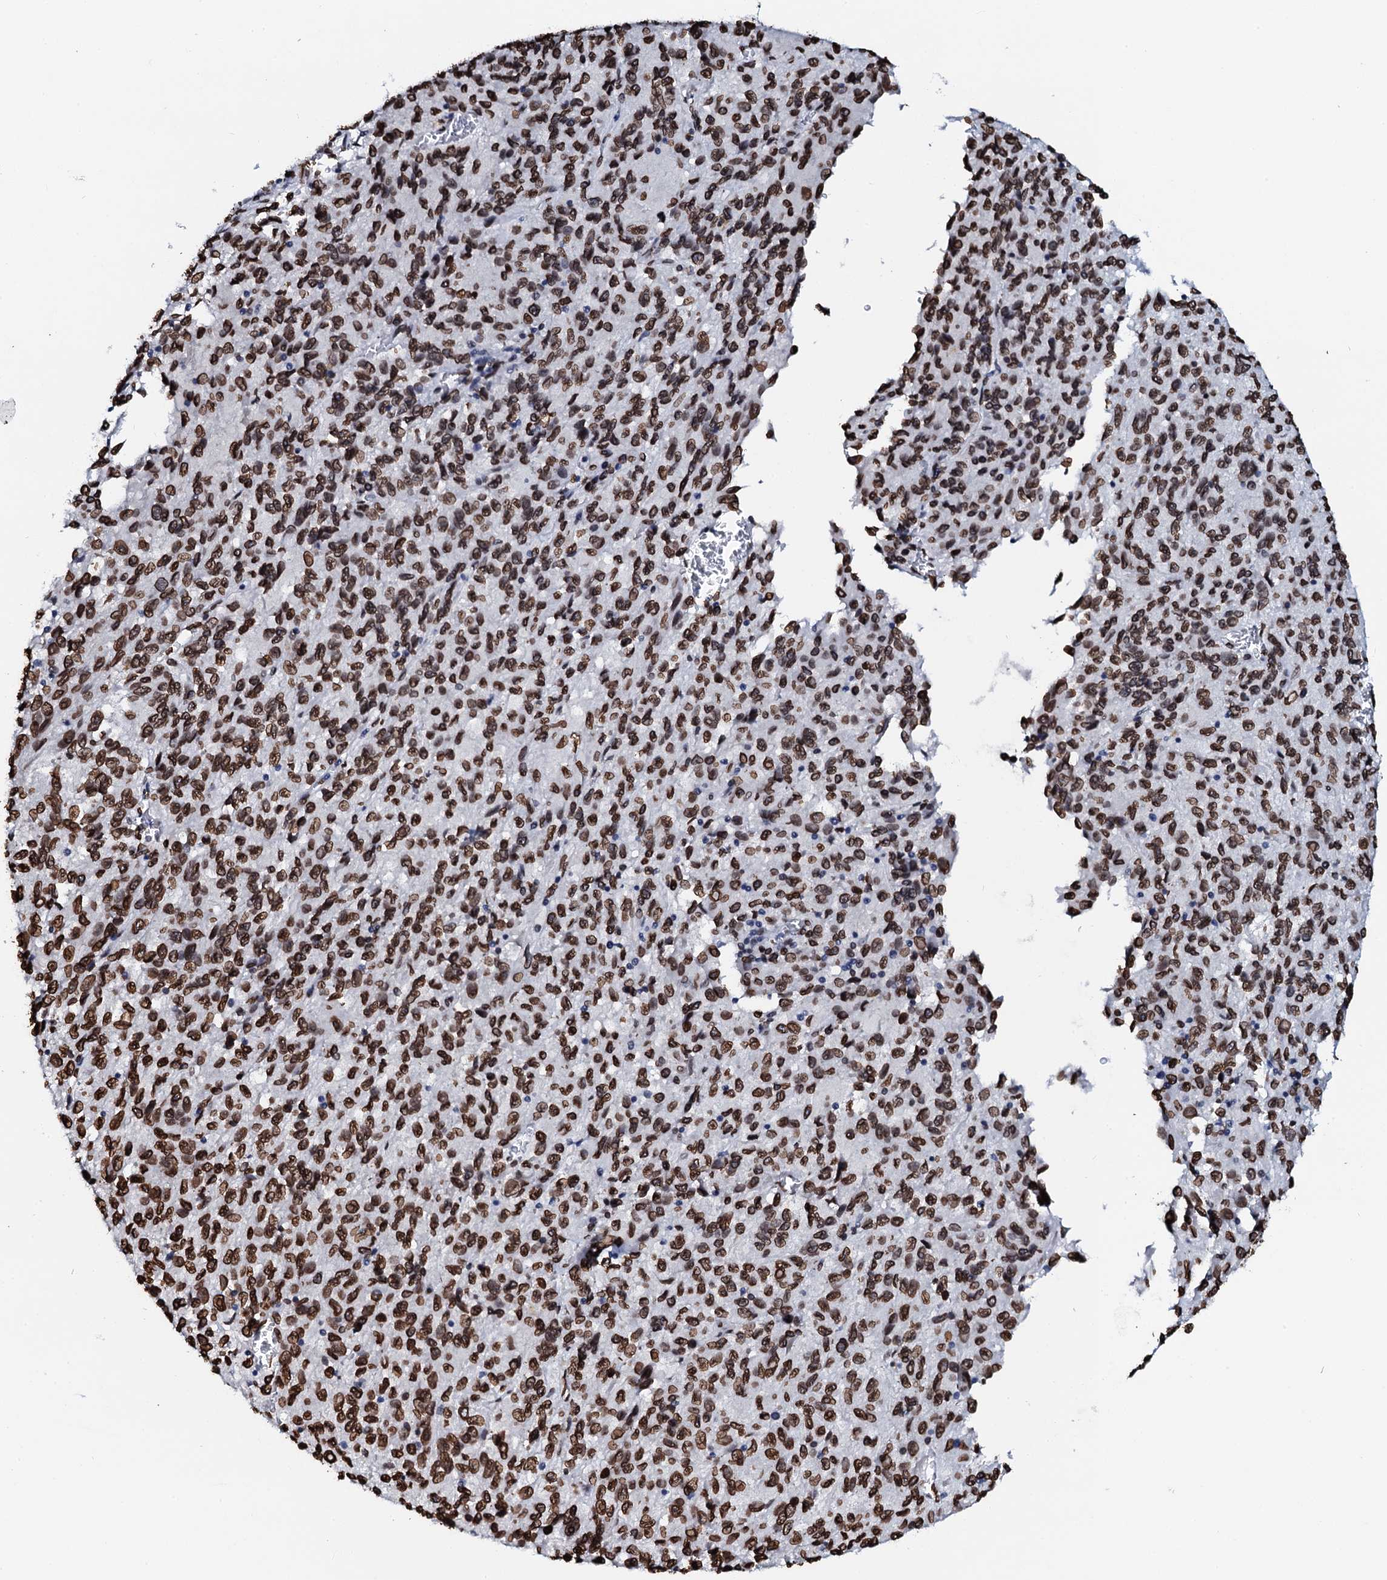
{"staining": {"intensity": "strong", "quantity": ">75%", "location": "nuclear"}, "tissue": "melanoma", "cell_type": "Tumor cells", "image_type": "cancer", "snomed": [{"axis": "morphology", "description": "Malignant melanoma, Metastatic site"}, {"axis": "topography", "description": "Lung"}], "caption": "High-magnification brightfield microscopy of melanoma stained with DAB (brown) and counterstained with hematoxylin (blue). tumor cells exhibit strong nuclear expression is identified in approximately>75% of cells. Ihc stains the protein in brown and the nuclei are stained blue.", "gene": "KATNAL2", "patient": {"sex": "male", "age": 64}}